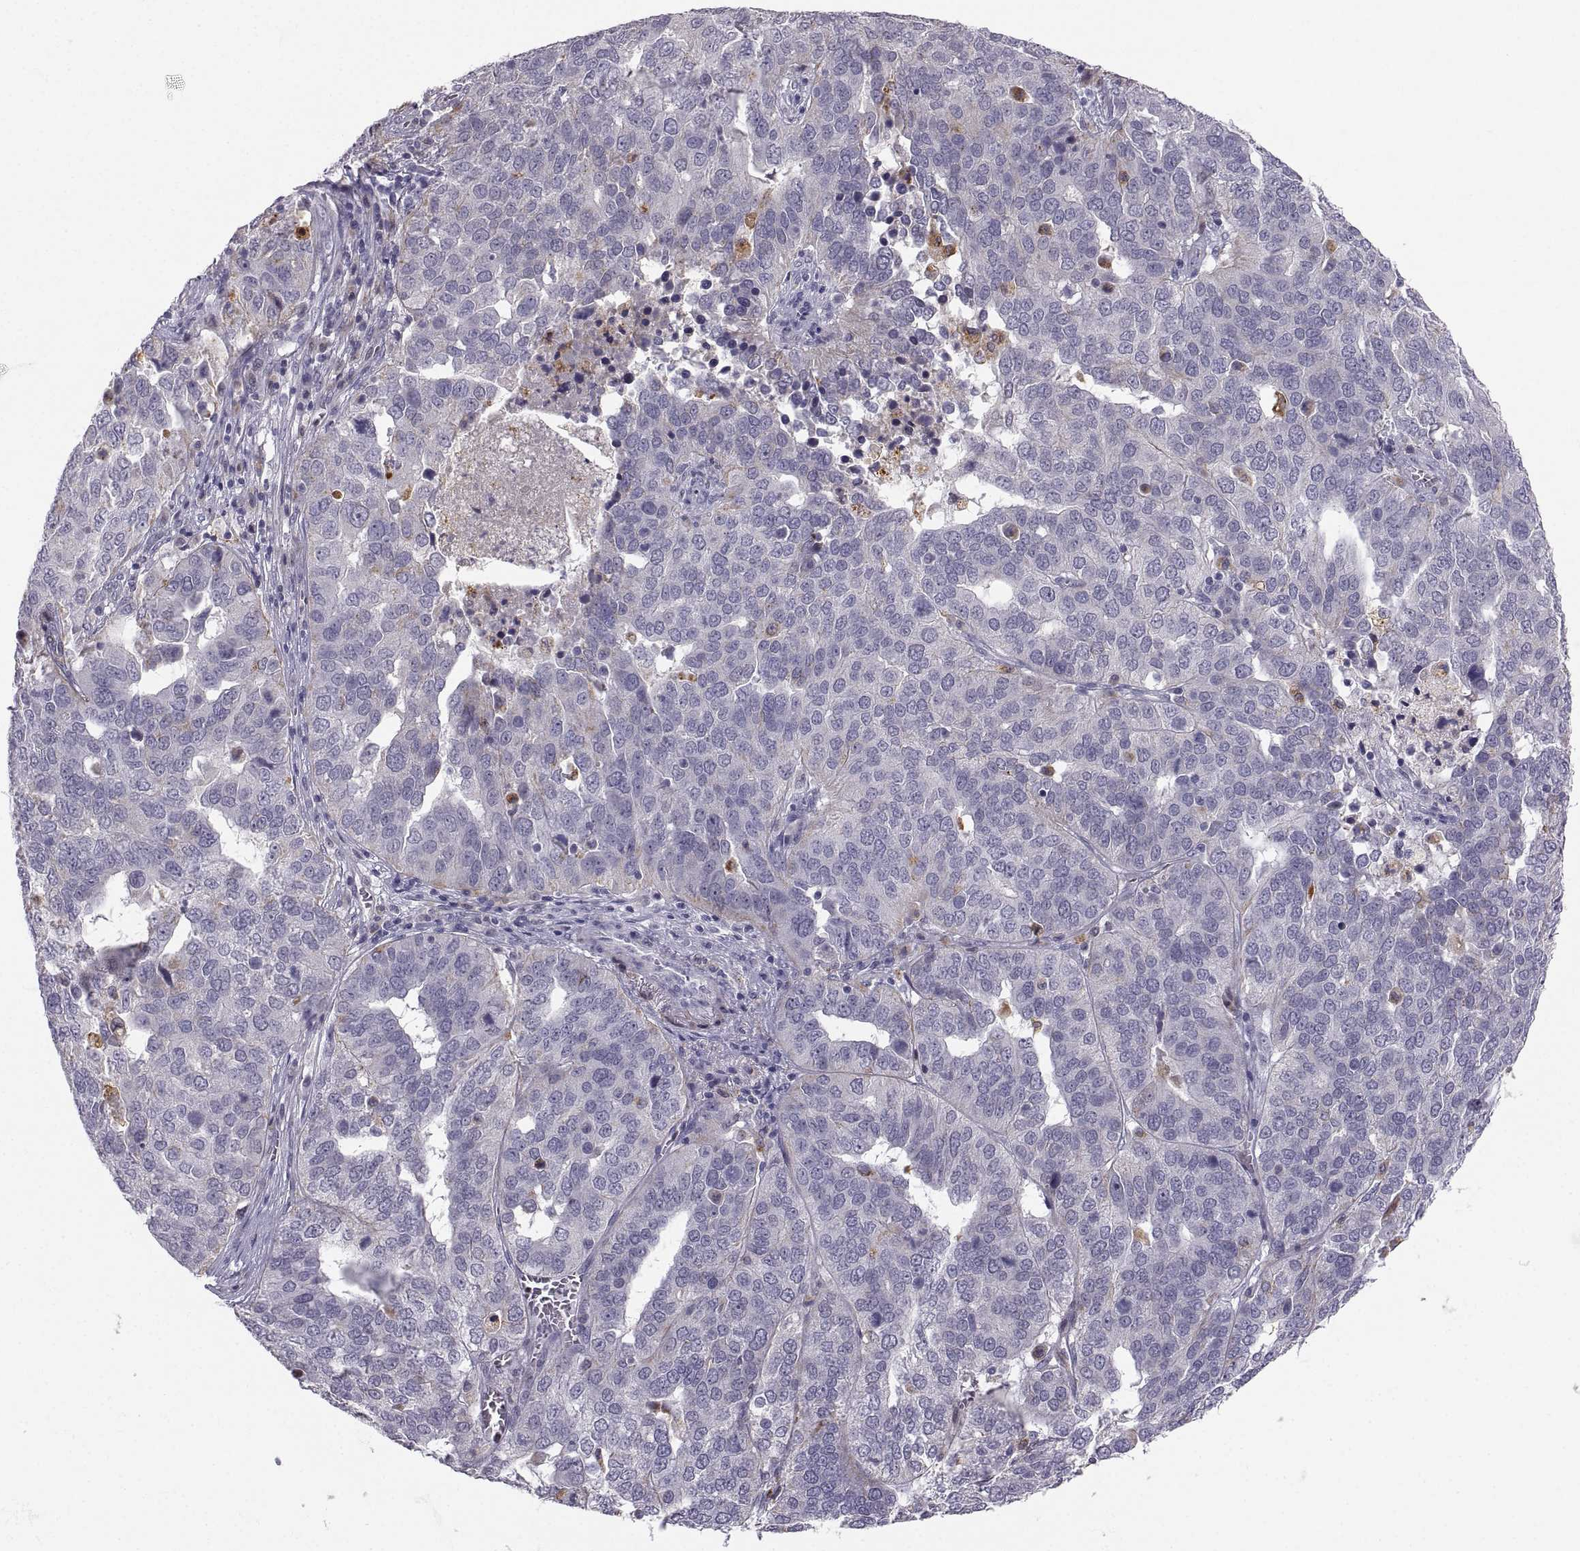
{"staining": {"intensity": "moderate", "quantity": "<25%", "location": "cytoplasmic/membranous"}, "tissue": "ovarian cancer", "cell_type": "Tumor cells", "image_type": "cancer", "snomed": [{"axis": "morphology", "description": "Carcinoma, endometroid"}, {"axis": "topography", "description": "Soft tissue"}, {"axis": "topography", "description": "Ovary"}], "caption": "A brown stain shows moderate cytoplasmic/membranous staining of a protein in human ovarian cancer tumor cells.", "gene": "PGM5", "patient": {"sex": "female", "age": 52}}